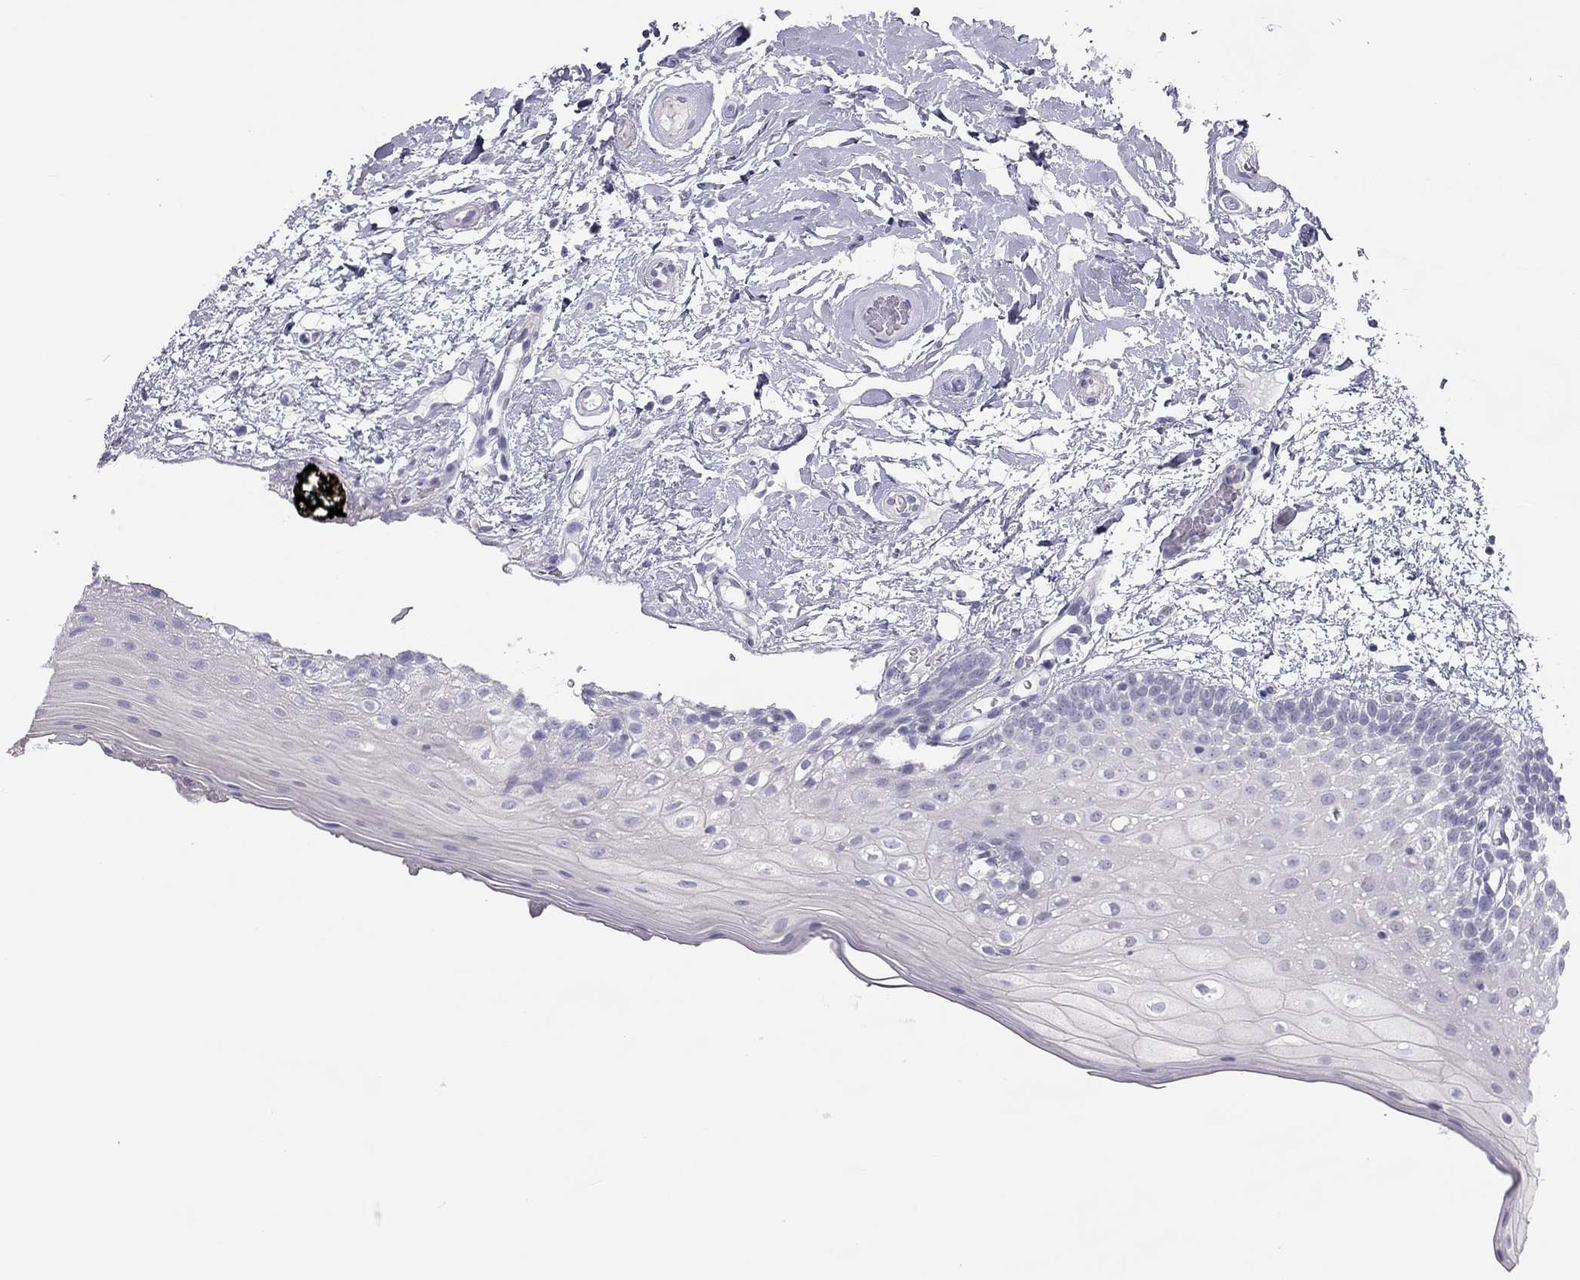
{"staining": {"intensity": "negative", "quantity": "none", "location": "none"}, "tissue": "oral mucosa", "cell_type": "Squamous epithelial cells", "image_type": "normal", "snomed": [{"axis": "morphology", "description": "Normal tissue, NOS"}, {"axis": "morphology", "description": "Squamous cell carcinoma, NOS"}, {"axis": "topography", "description": "Oral tissue"}, {"axis": "topography", "description": "Head-Neck"}], "caption": "The photomicrograph demonstrates no staining of squamous epithelial cells in normal oral mucosa.", "gene": "SPATA12", "patient": {"sex": "male", "age": 69}}